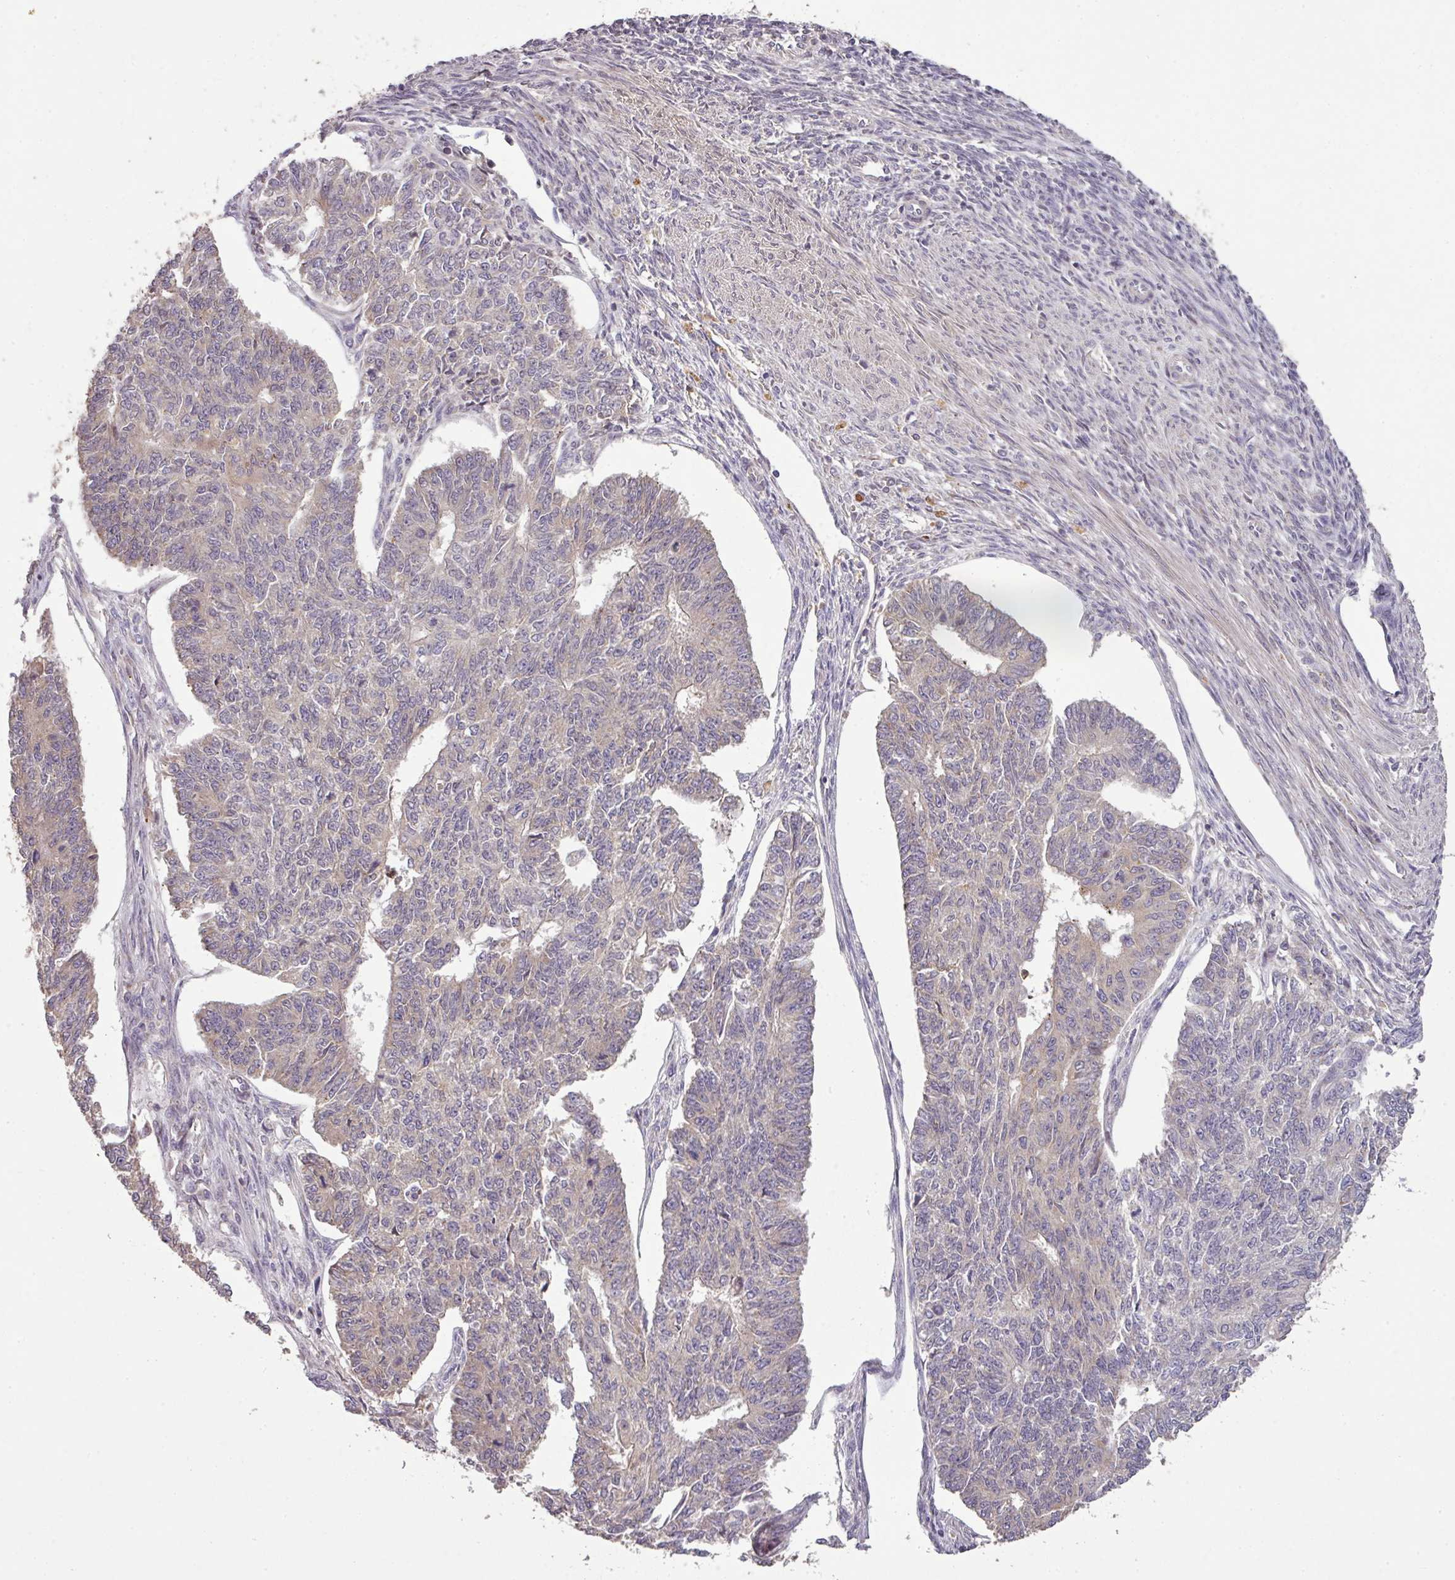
{"staining": {"intensity": "weak", "quantity": "<25%", "location": "cytoplasmic/membranous"}, "tissue": "endometrial cancer", "cell_type": "Tumor cells", "image_type": "cancer", "snomed": [{"axis": "morphology", "description": "Adenocarcinoma, NOS"}, {"axis": "topography", "description": "Endometrium"}], "caption": "Immunohistochemical staining of human endometrial cancer (adenocarcinoma) shows no significant positivity in tumor cells.", "gene": "SPCS3", "patient": {"sex": "female", "age": 32}}